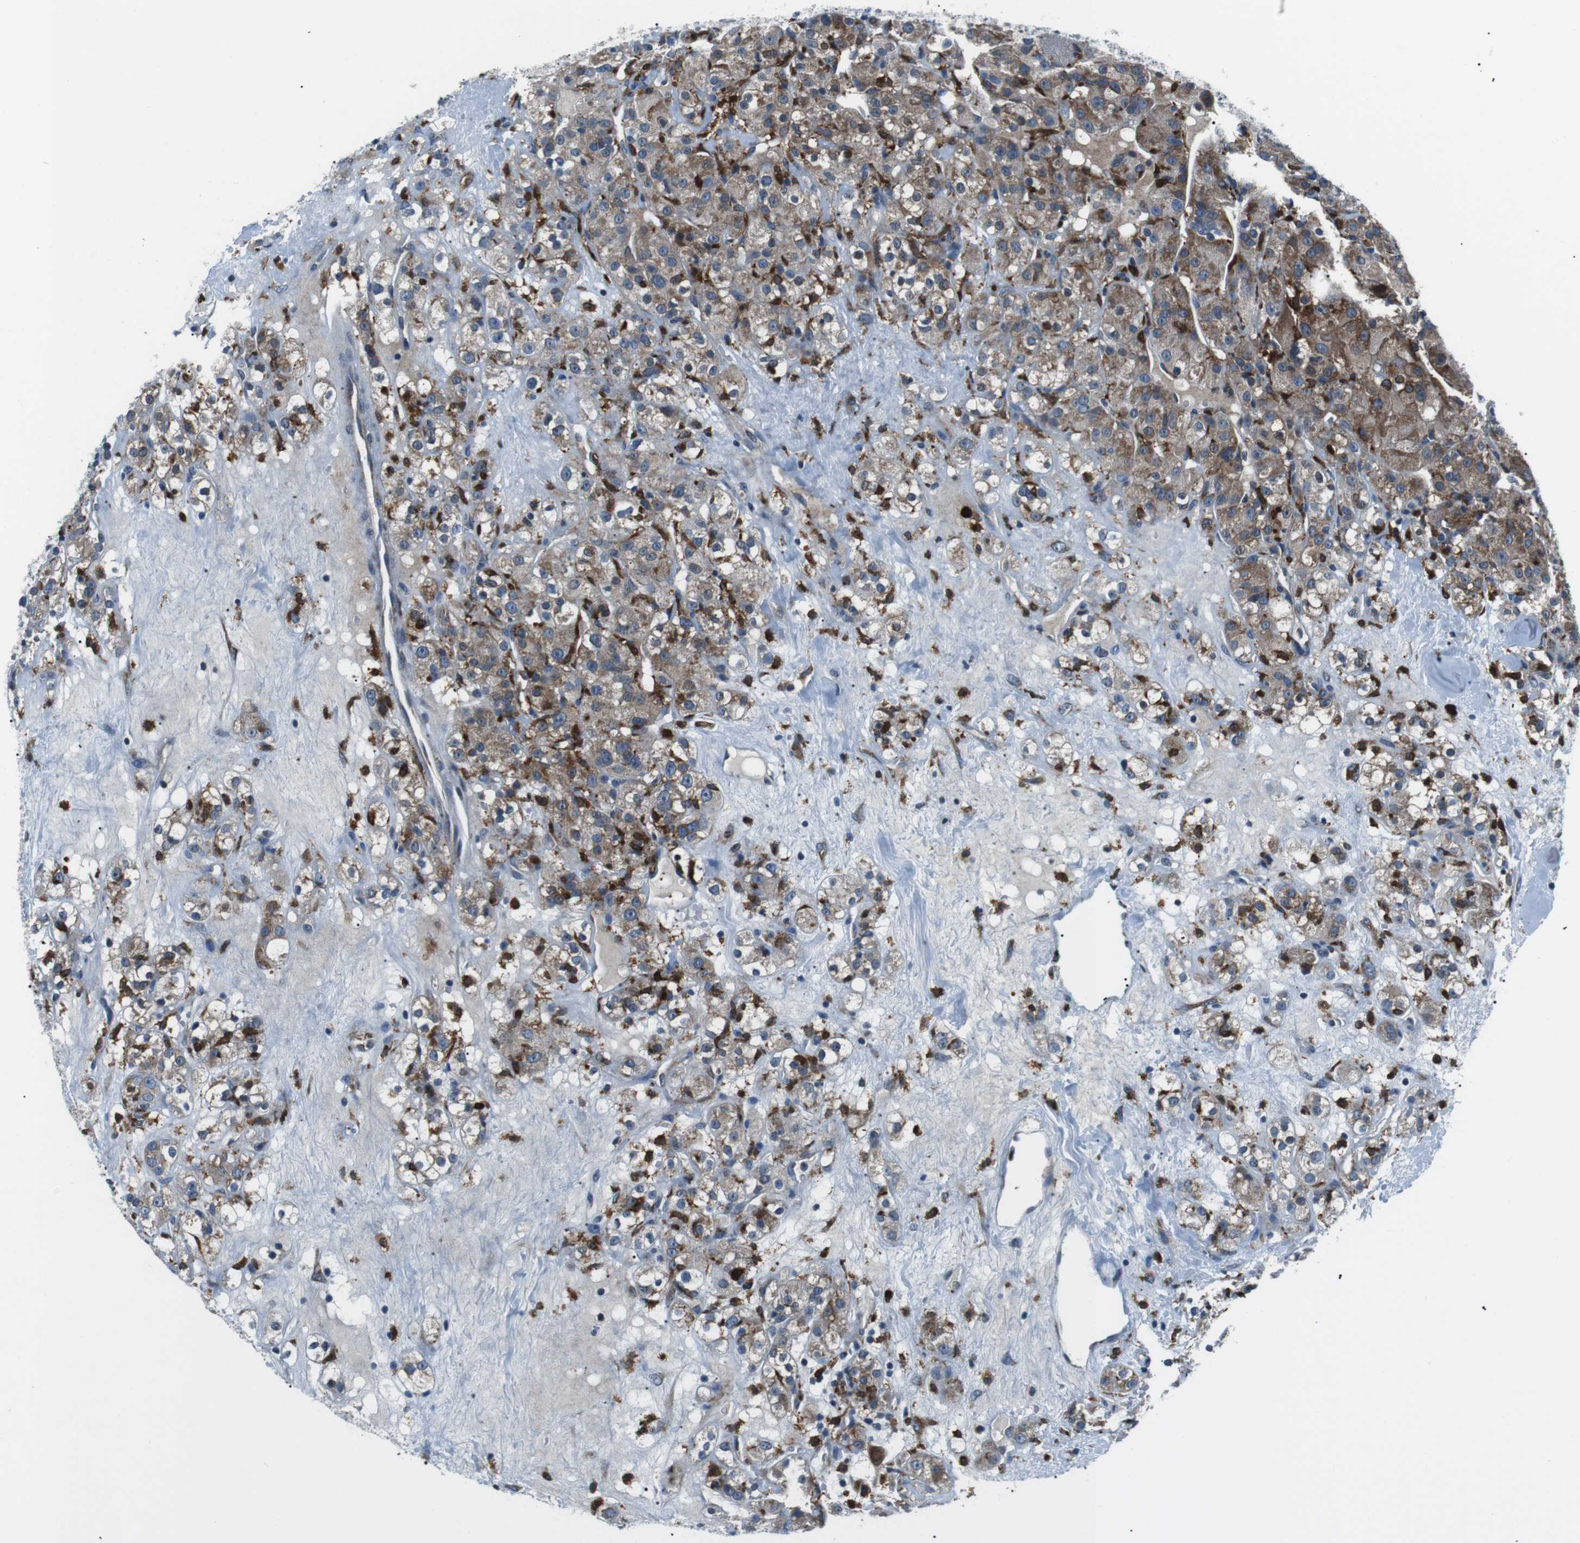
{"staining": {"intensity": "moderate", "quantity": ">75%", "location": "cytoplasmic/membranous"}, "tissue": "renal cancer", "cell_type": "Tumor cells", "image_type": "cancer", "snomed": [{"axis": "morphology", "description": "Normal tissue, NOS"}, {"axis": "morphology", "description": "Adenocarcinoma, NOS"}, {"axis": "topography", "description": "Kidney"}], "caption": "DAB immunohistochemical staining of human renal adenocarcinoma reveals moderate cytoplasmic/membranous protein staining in about >75% of tumor cells.", "gene": "BLNK", "patient": {"sex": "male", "age": 61}}